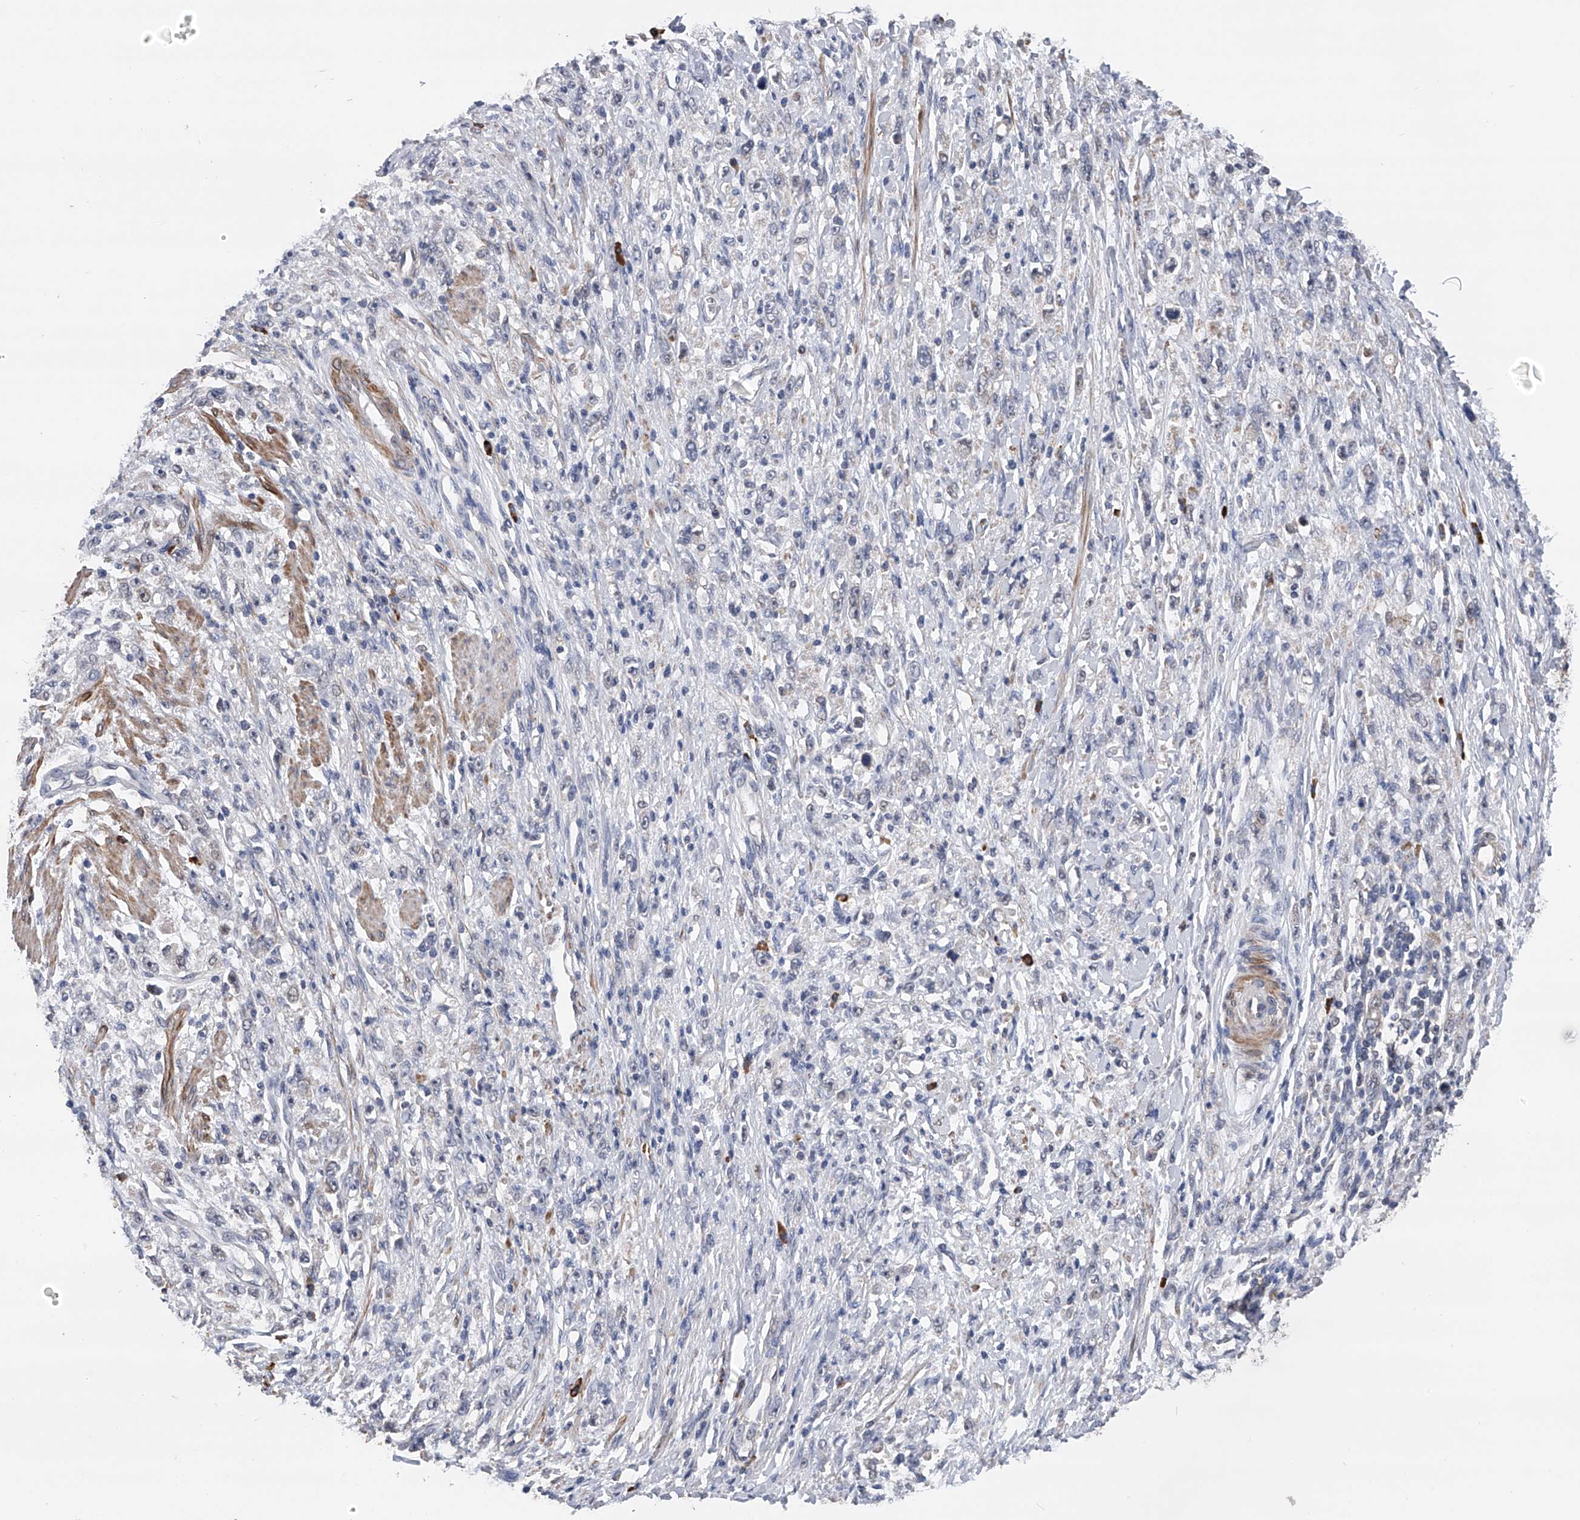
{"staining": {"intensity": "negative", "quantity": "none", "location": "none"}, "tissue": "stomach cancer", "cell_type": "Tumor cells", "image_type": "cancer", "snomed": [{"axis": "morphology", "description": "Adenocarcinoma, NOS"}, {"axis": "topography", "description": "Stomach"}], "caption": "IHC of human stomach cancer (adenocarcinoma) displays no expression in tumor cells.", "gene": "SPOCK1", "patient": {"sex": "female", "age": 59}}